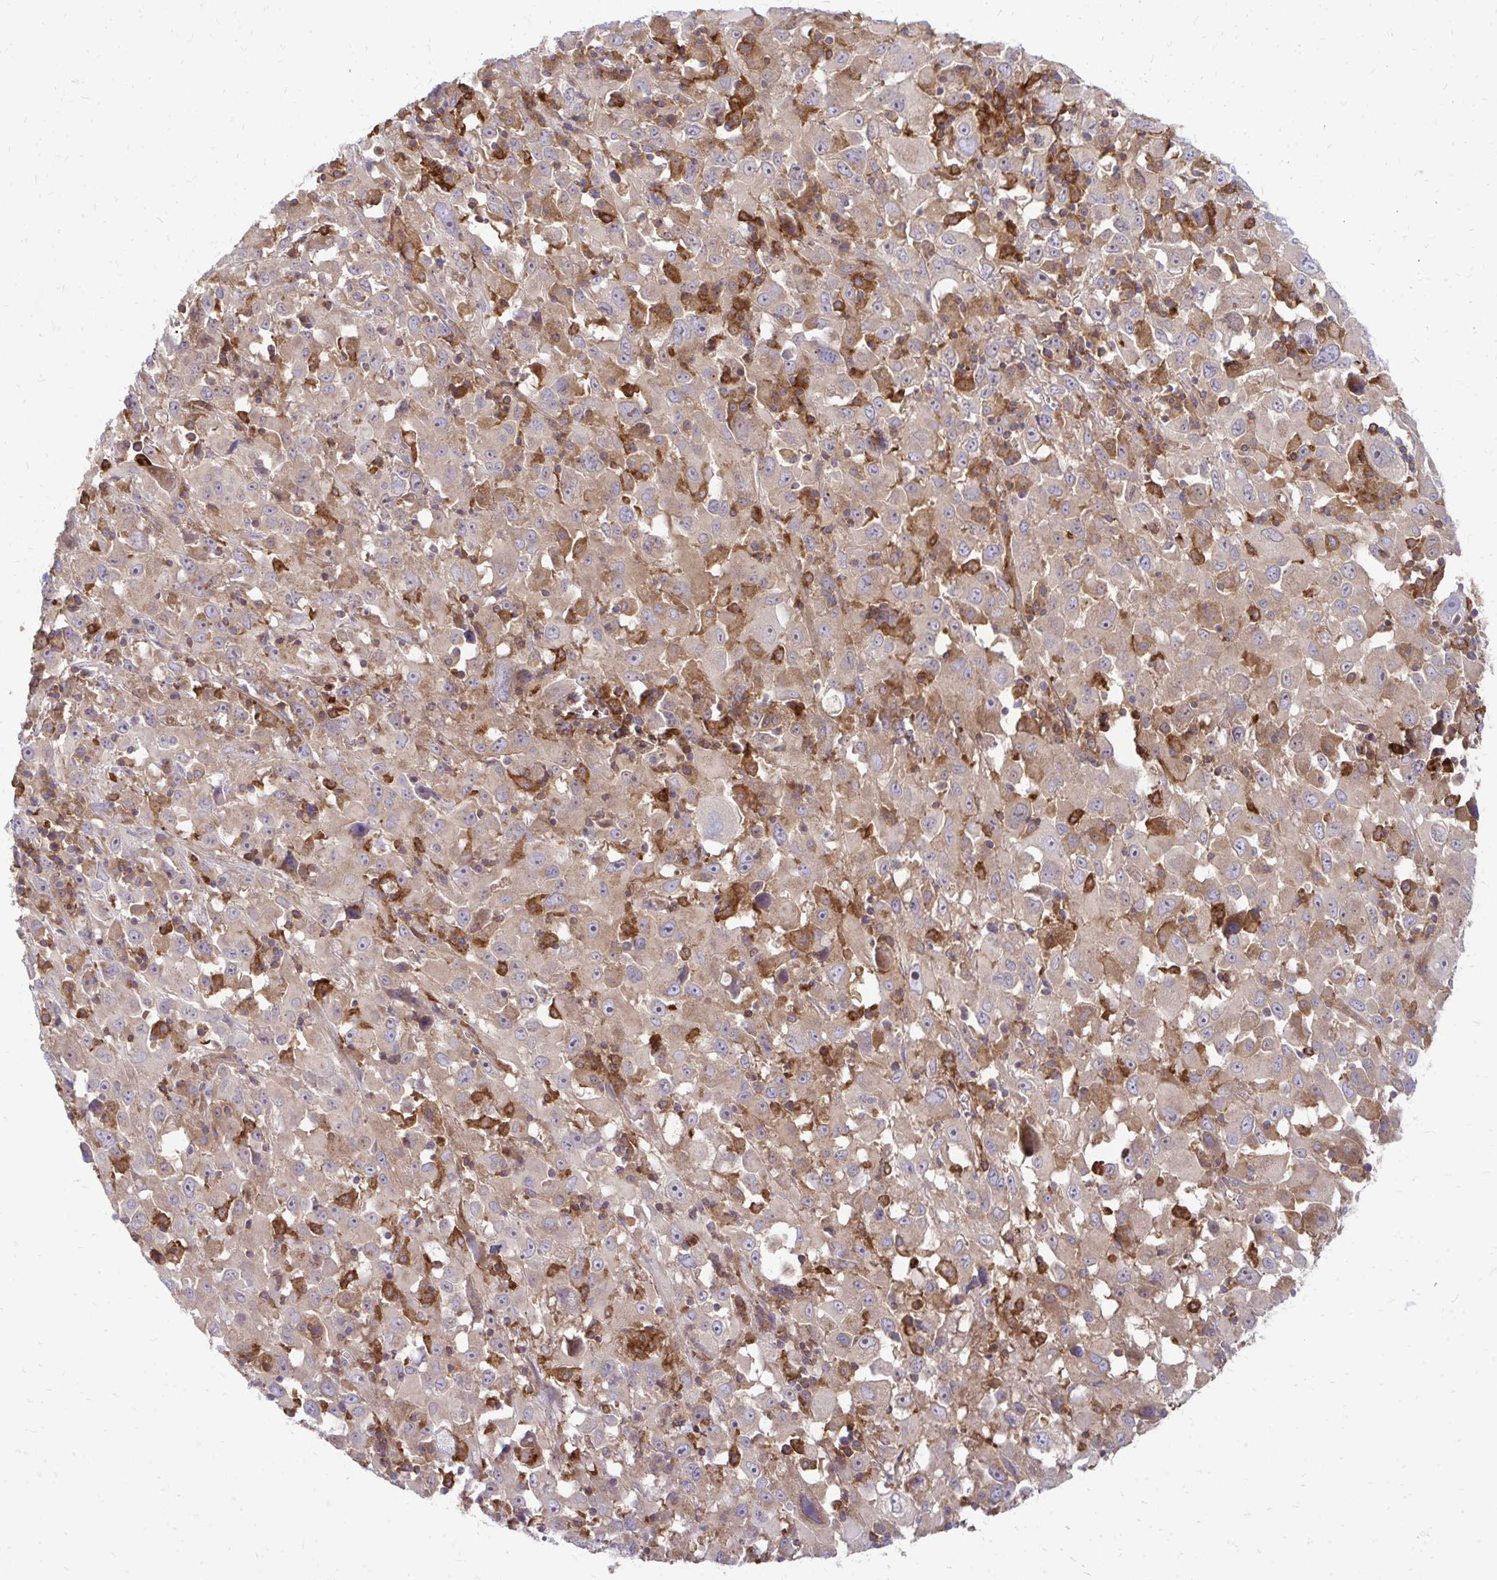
{"staining": {"intensity": "weak", "quantity": ">75%", "location": "cytoplasmic/membranous"}, "tissue": "melanoma", "cell_type": "Tumor cells", "image_type": "cancer", "snomed": [{"axis": "morphology", "description": "Malignant melanoma, Metastatic site"}, {"axis": "topography", "description": "Soft tissue"}], "caption": "The immunohistochemical stain labels weak cytoplasmic/membranous positivity in tumor cells of melanoma tissue. The staining is performed using DAB (3,3'-diaminobenzidine) brown chromogen to label protein expression. The nuclei are counter-stained blue using hematoxylin.", "gene": "ASAP1", "patient": {"sex": "male", "age": 50}}